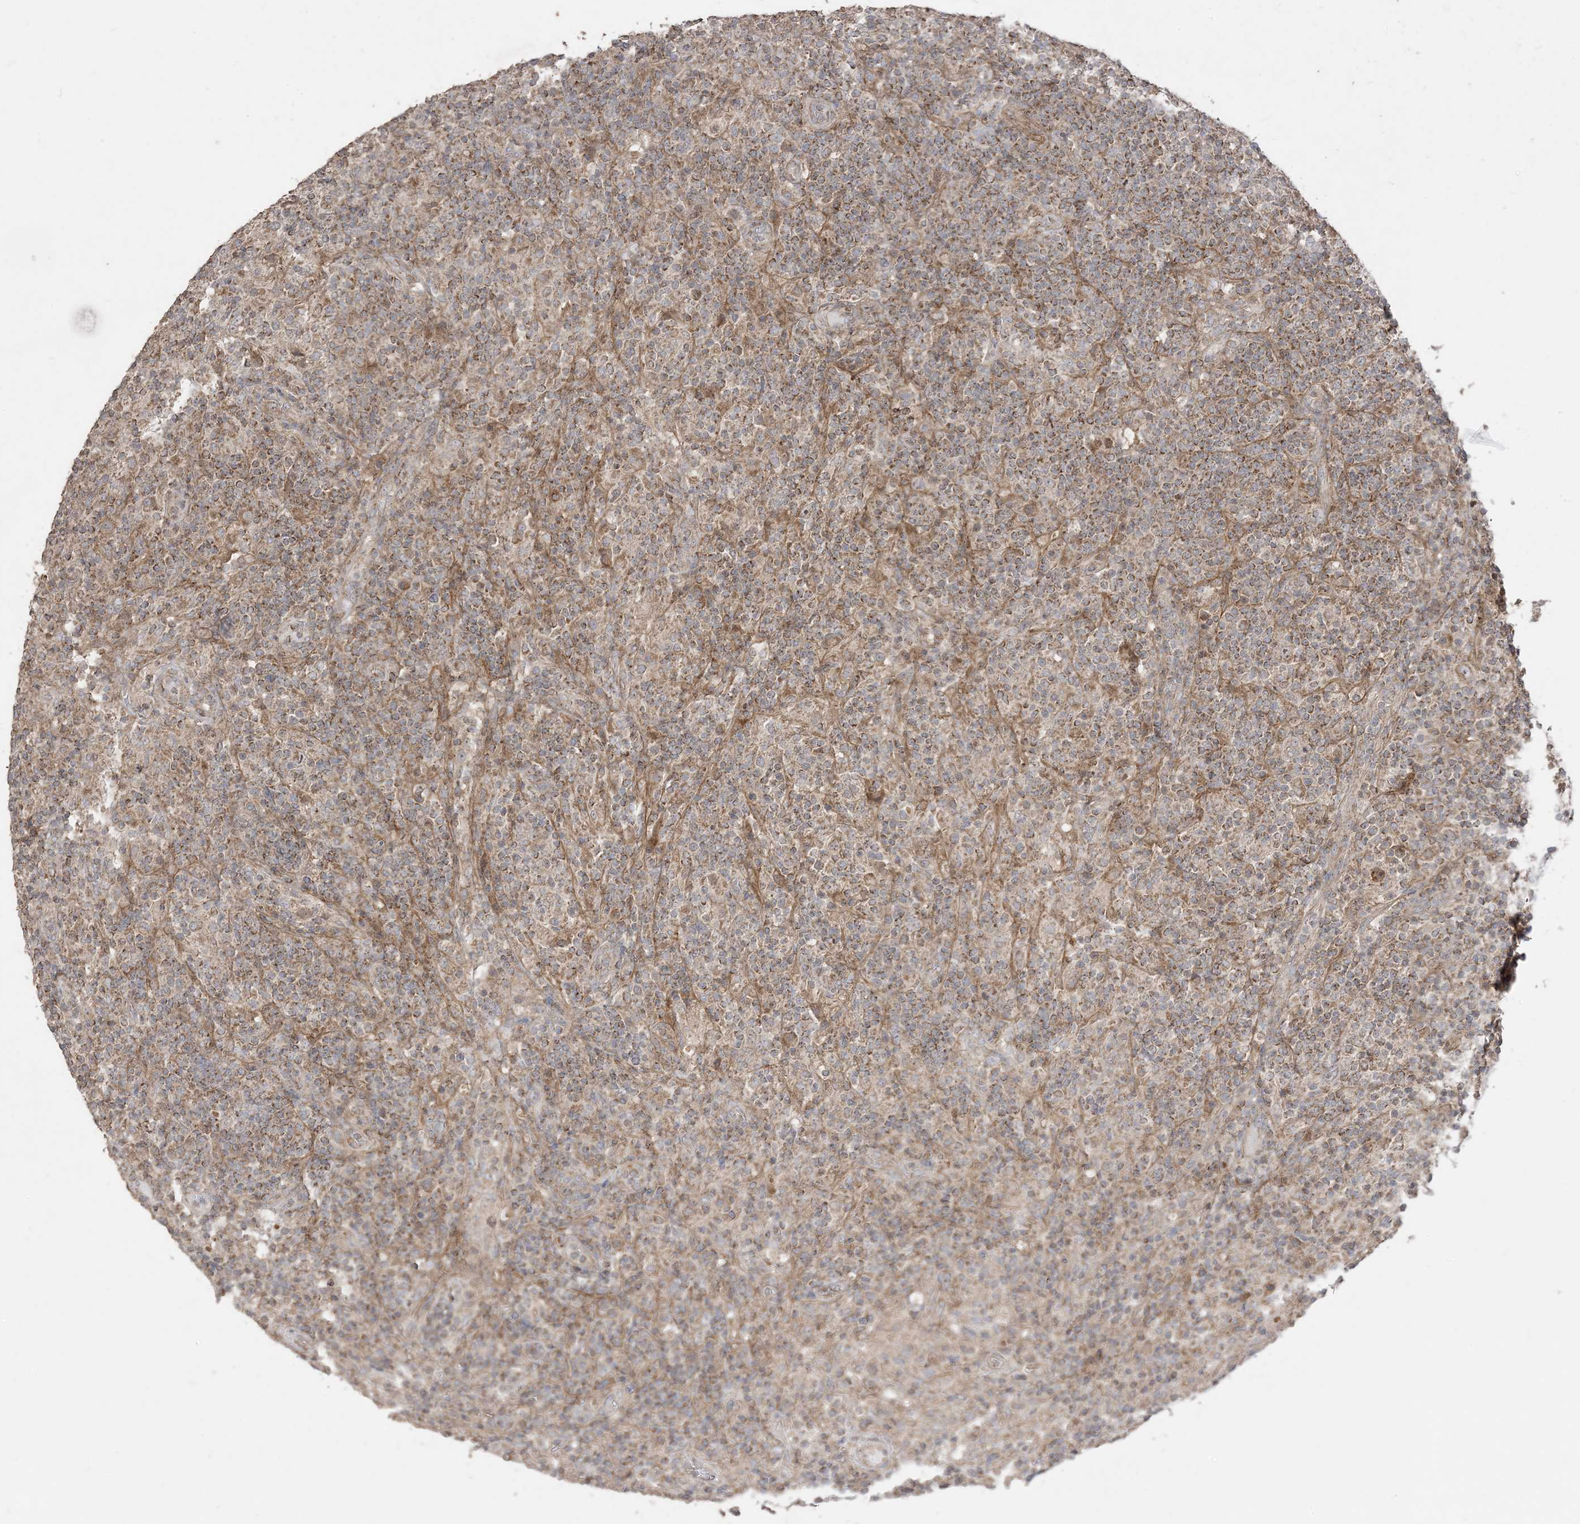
{"staining": {"intensity": "strong", "quantity": ">75%", "location": "cytoplasmic/membranous"}, "tissue": "lymphoma", "cell_type": "Tumor cells", "image_type": "cancer", "snomed": [{"axis": "morphology", "description": "Hodgkin's disease, NOS"}, {"axis": "topography", "description": "Lymph node"}], "caption": "Human Hodgkin's disease stained with a protein marker reveals strong staining in tumor cells.", "gene": "SIRT3", "patient": {"sex": "male", "age": 70}}